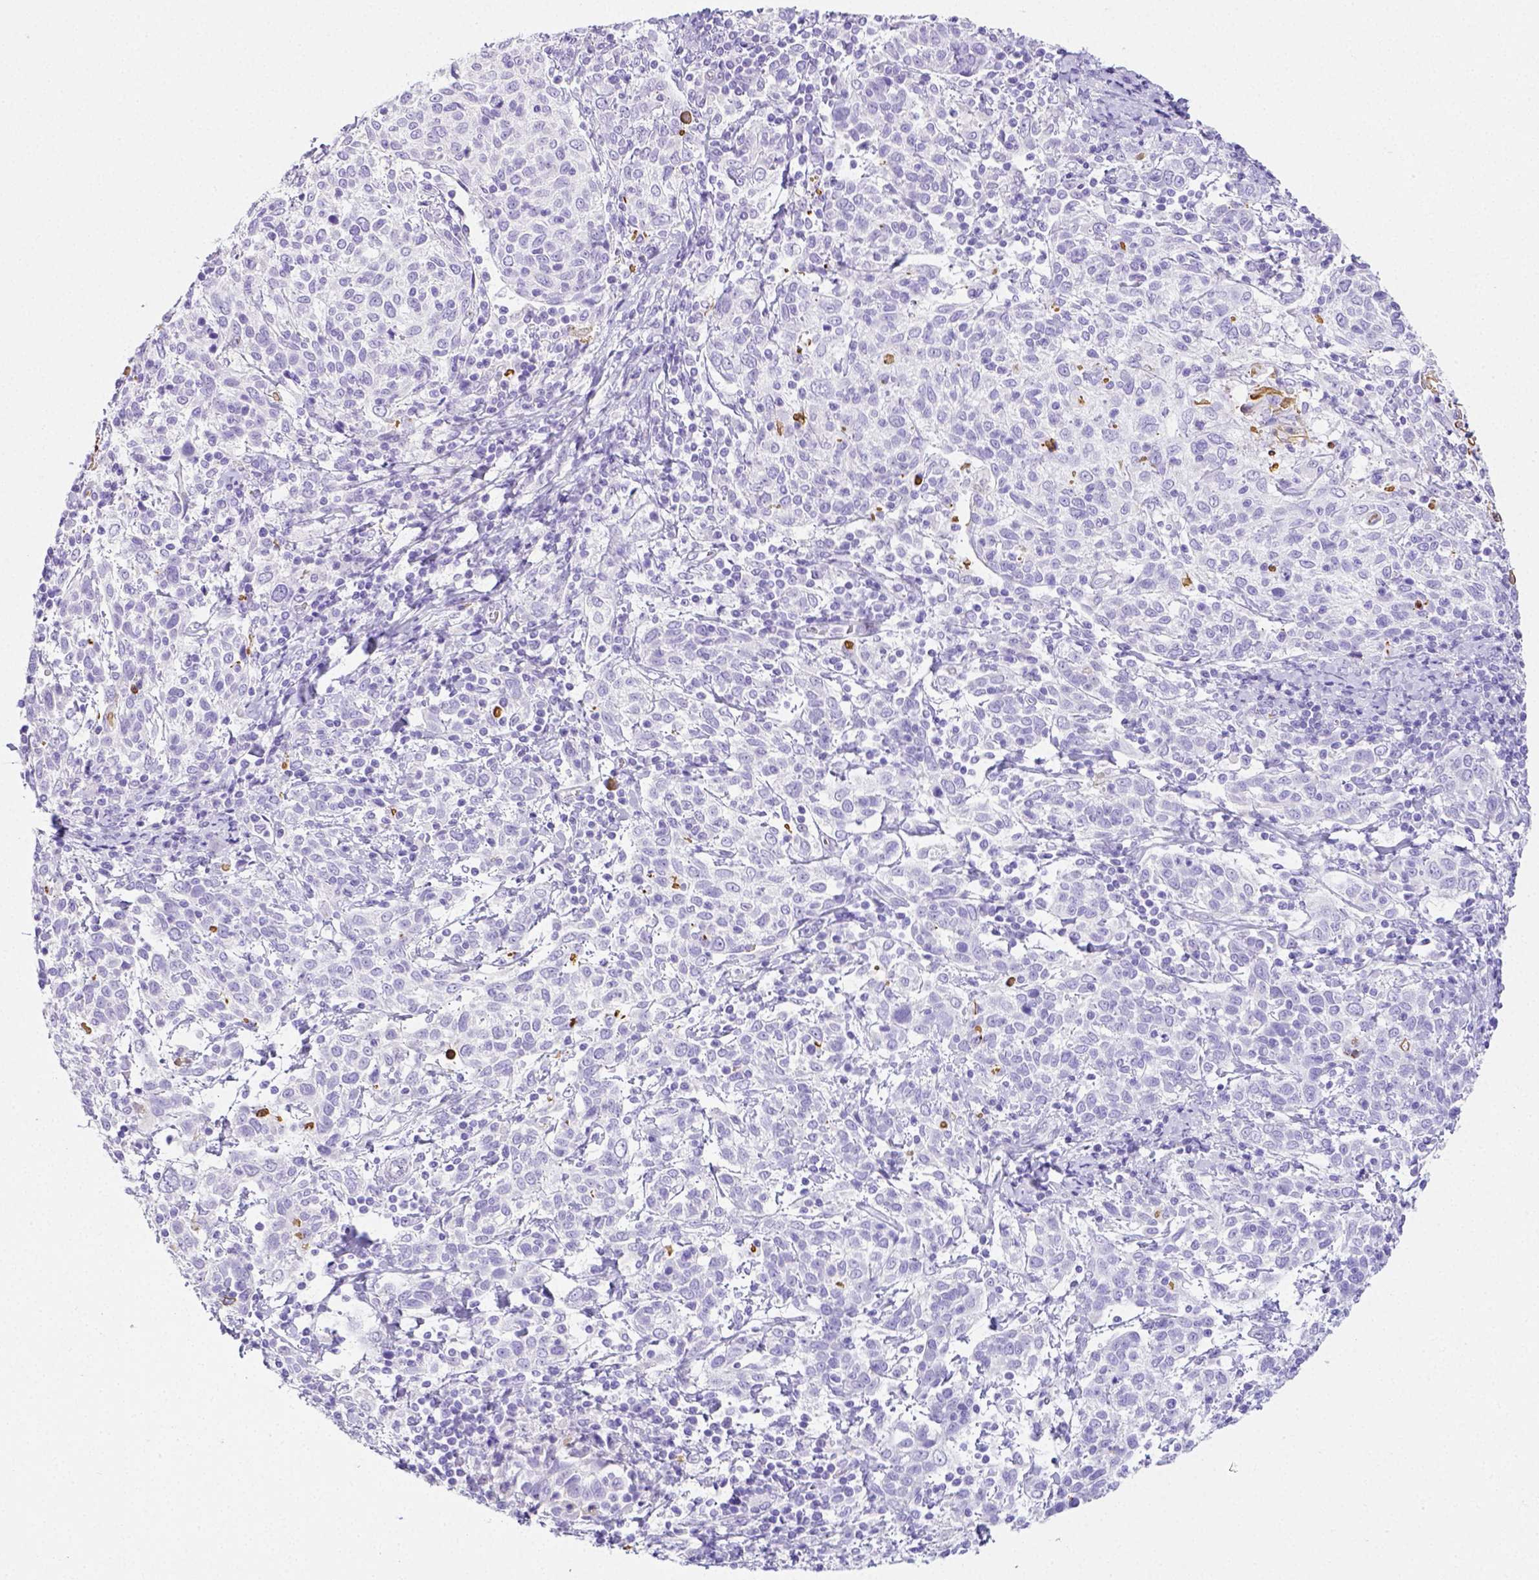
{"staining": {"intensity": "negative", "quantity": "none", "location": "none"}, "tissue": "cervical cancer", "cell_type": "Tumor cells", "image_type": "cancer", "snomed": [{"axis": "morphology", "description": "Squamous cell carcinoma, NOS"}, {"axis": "topography", "description": "Cervix"}], "caption": "There is no significant staining in tumor cells of cervical squamous cell carcinoma.", "gene": "ARHGAP36", "patient": {"sex": "female", "age": 61}}